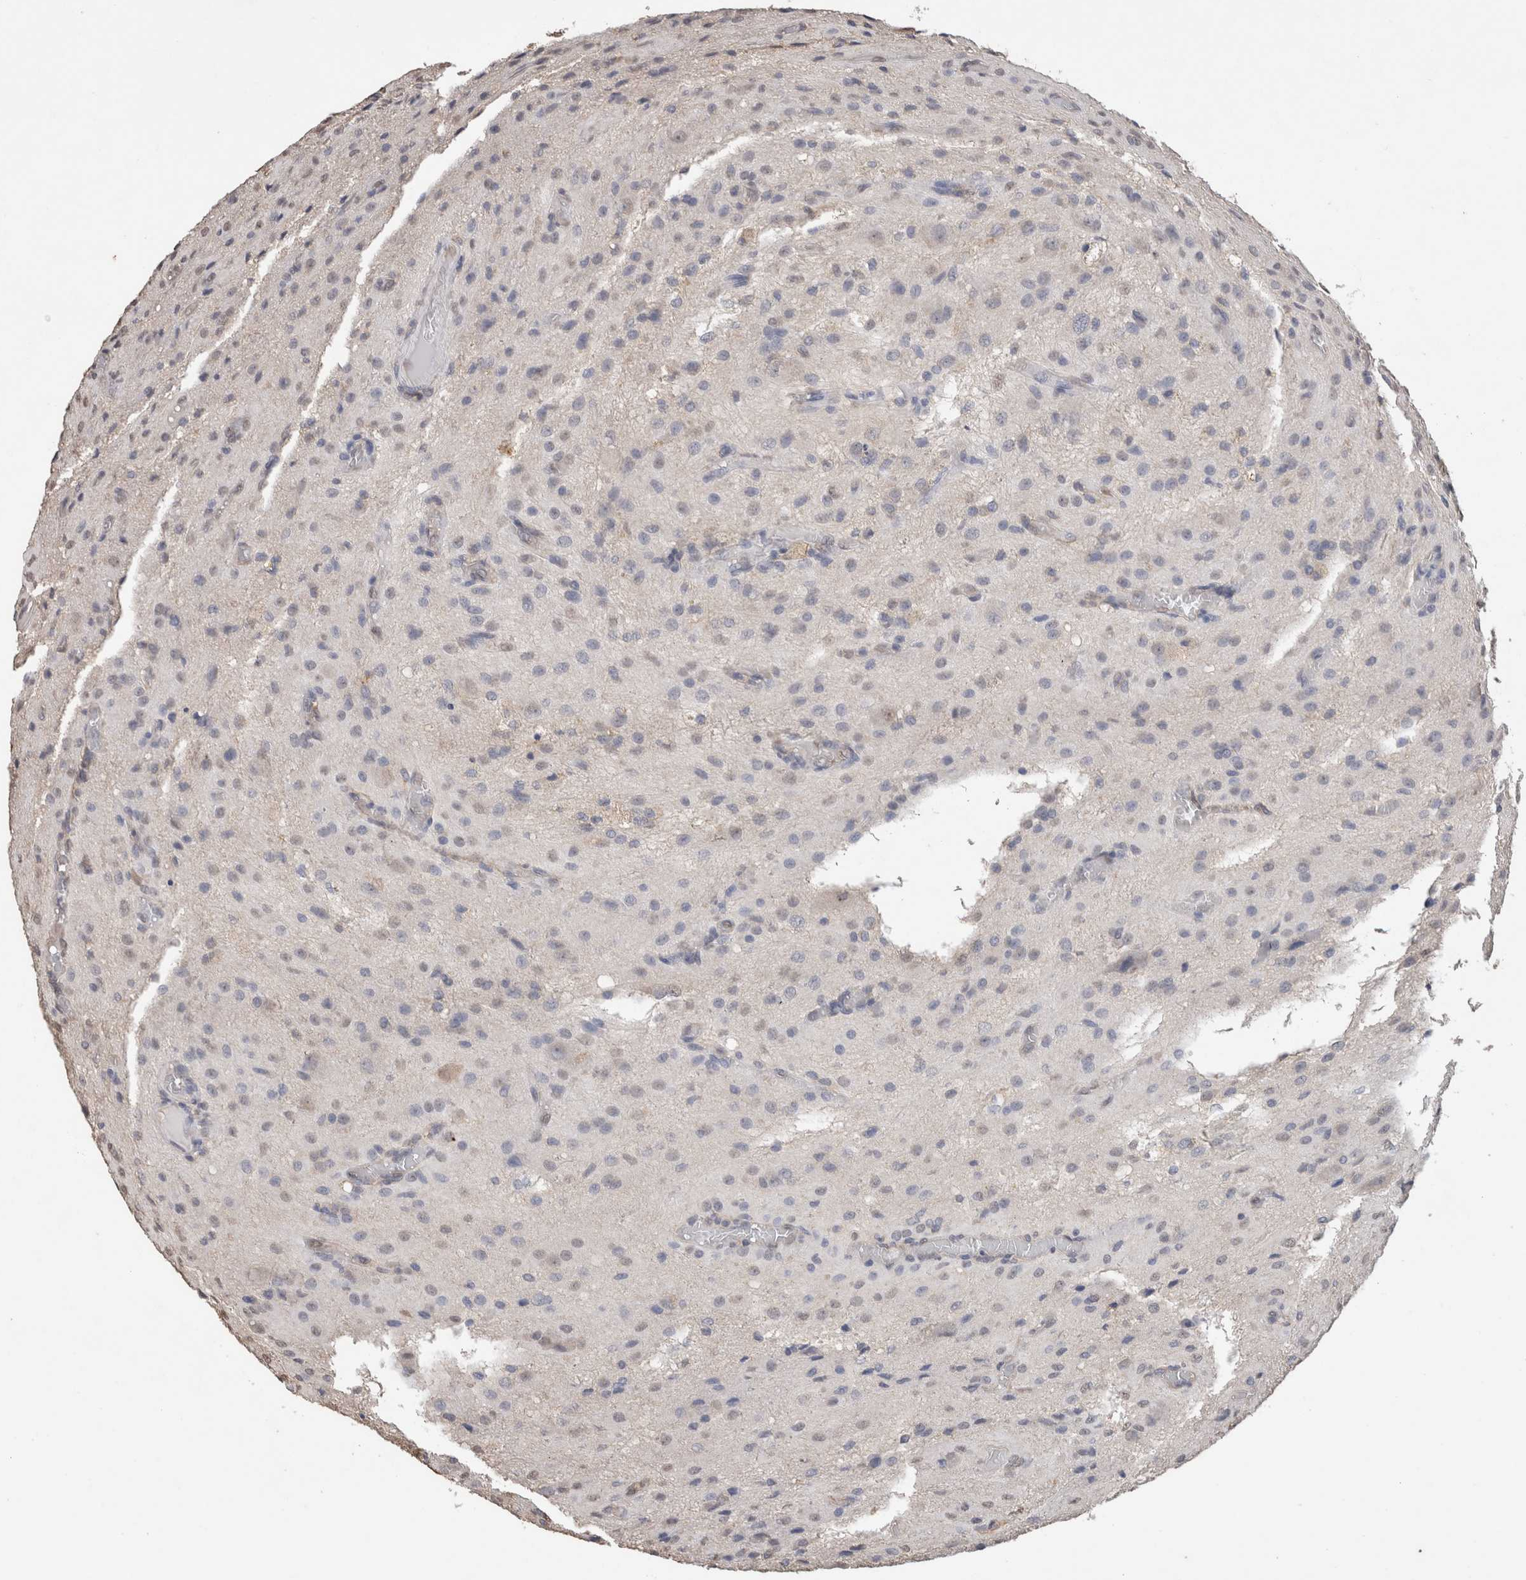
{"staining": {"intensity": "negative", "quantity": "none", "location": "none"}, "tissue": "glioma", "cell_type": "Tumor cells", "image_type": "cancer", "snomed": [{"axis": "morphology", "description": "Glioma, malignant, High grade"}, {"axis": "topography", "description": "Brain"}], "caption": "The immunohistochemistry (IHC) micrograph has no significant positivity in tumor cells of malignant high-grade glioma tissue.", "gene": "S100A10", "patient": {"sex": "female", "age": 59}}